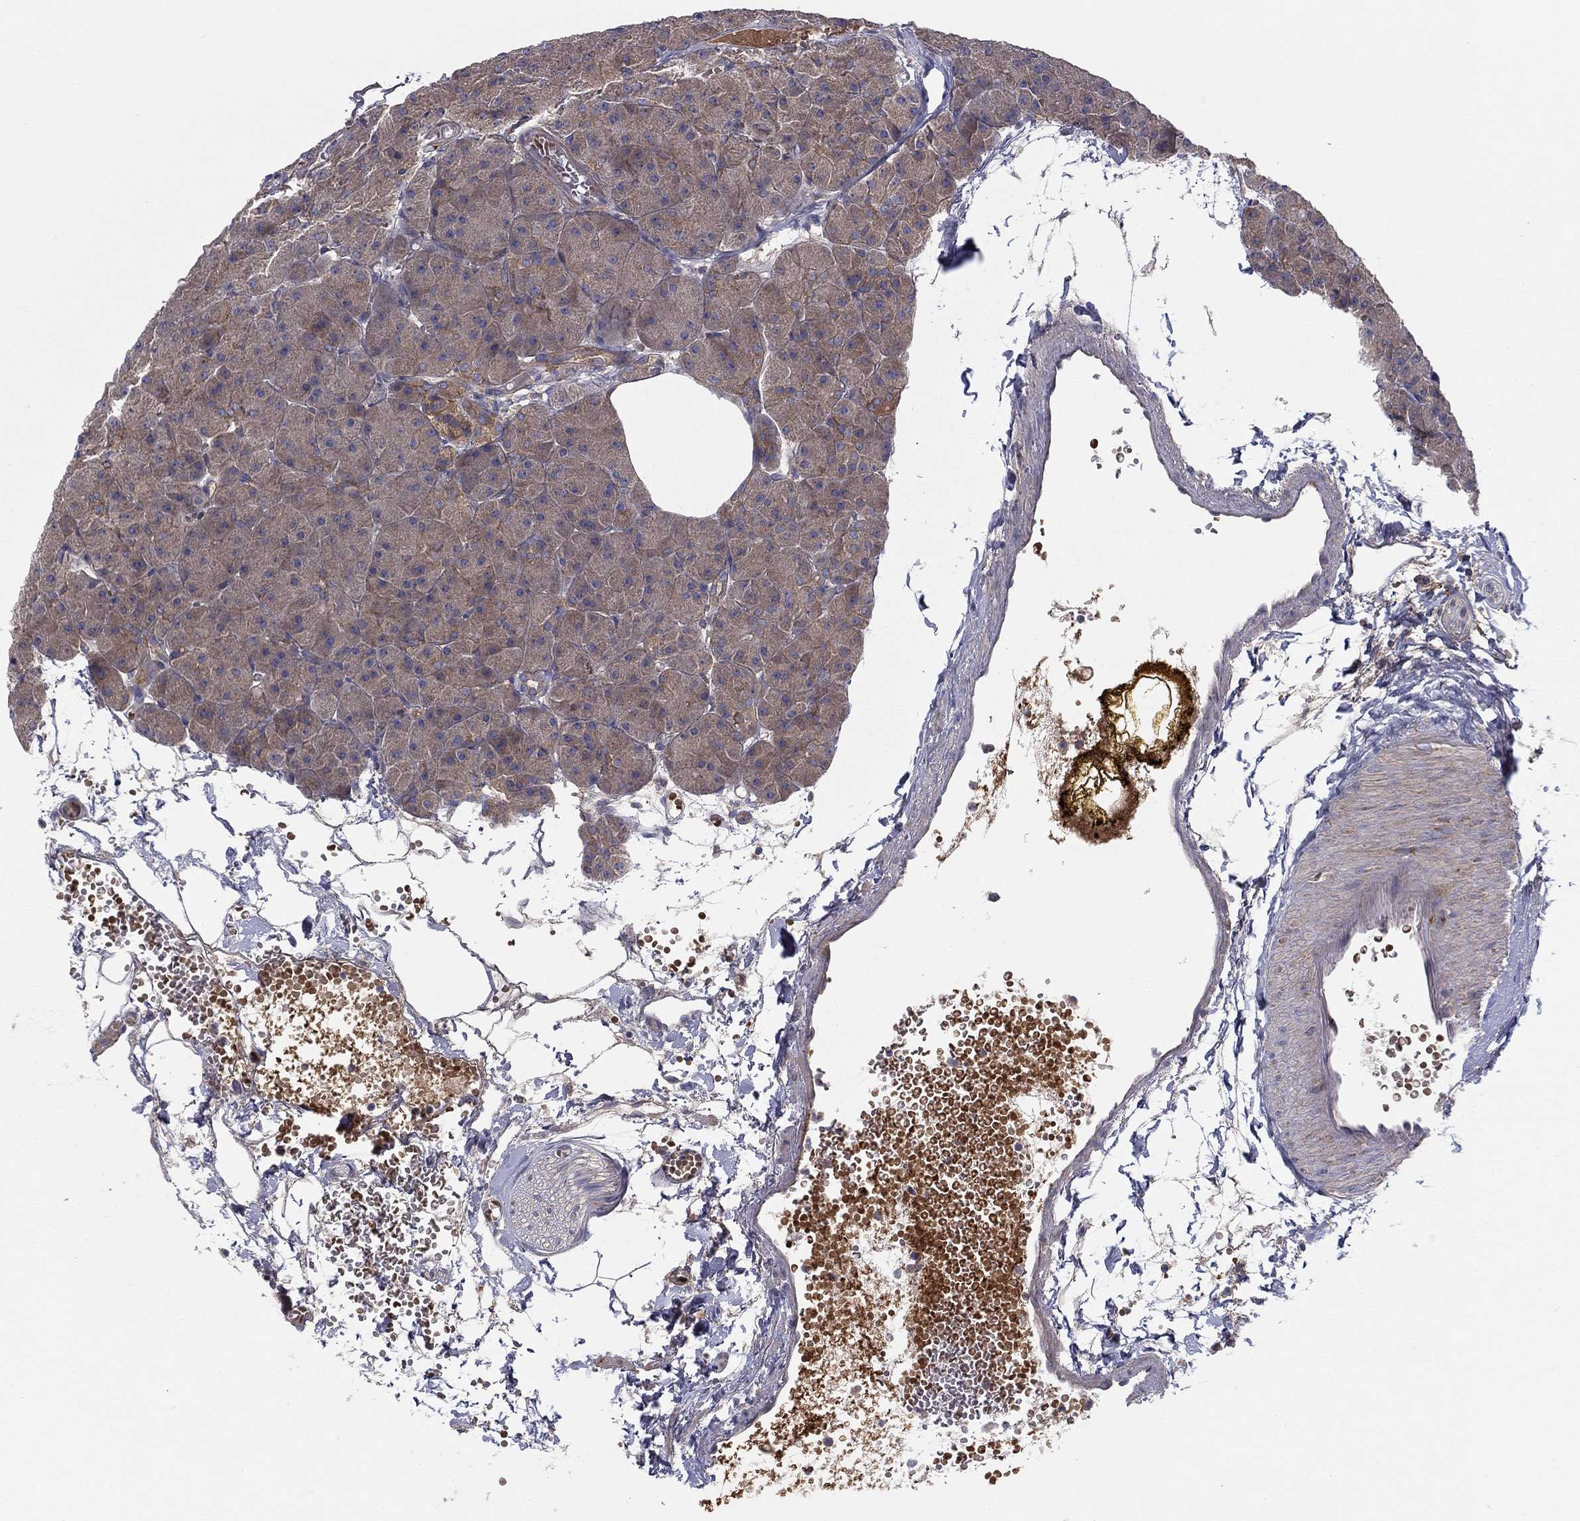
{"staining": {"intensity": "moderate", "quantity": "25%-75%", "location": "cytoplasmic/membranous"}, "tissue": "pancreas", "cell_type": "Exocrine glandular cells", "image_type": "normal", "snomed": [{"axis": "morphology", "description": "Normal tissue, NOS"}, {"axis": "topography", "description": "Pancreas"}], "caption": "Human pancreas stained with a protein marker exhibits moderate staining in exocrine glandular cells.", "gene": "RNF123", "patient": {"sex": "male", "age": 61}}